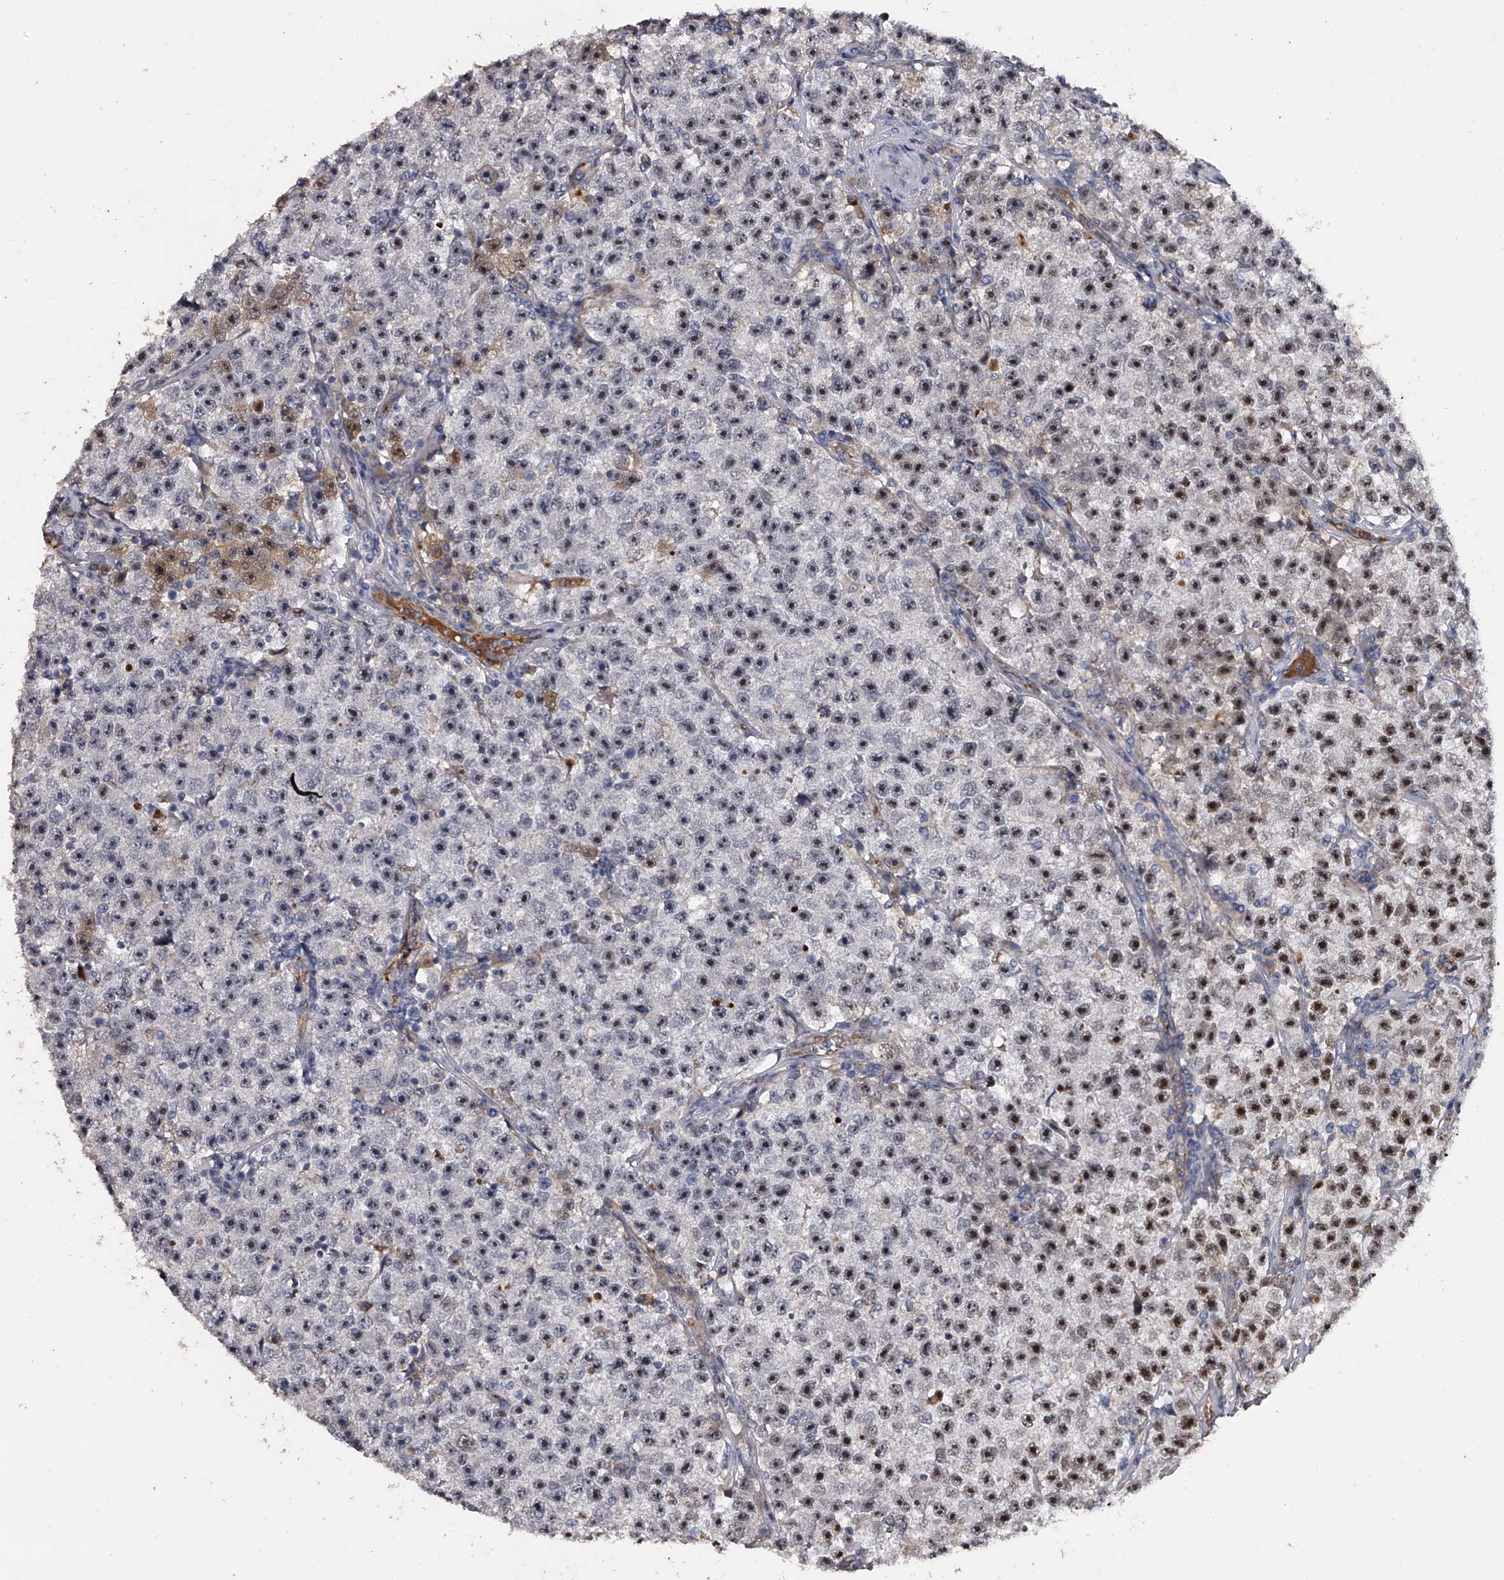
{"staining": {"intensity": "moderate", "quantity": "25%-75%", "location": "nuclear"}, "tissue": "testis cancer", "cell_type": "Tumor cells", "image_type": "cancer", "snomed": [{"axis": "morphology", "description": "Seminoma, NOS"}, {"axis": "topography", "description": "Testis"}], "caption": "Protein expression analysis of human seminoma (testis) reveals moderate nuclear positivity in approximately 25%-75% of tumor cells.", "gene": "MDN1", "patient": {"sex": "male", "age": 22}}